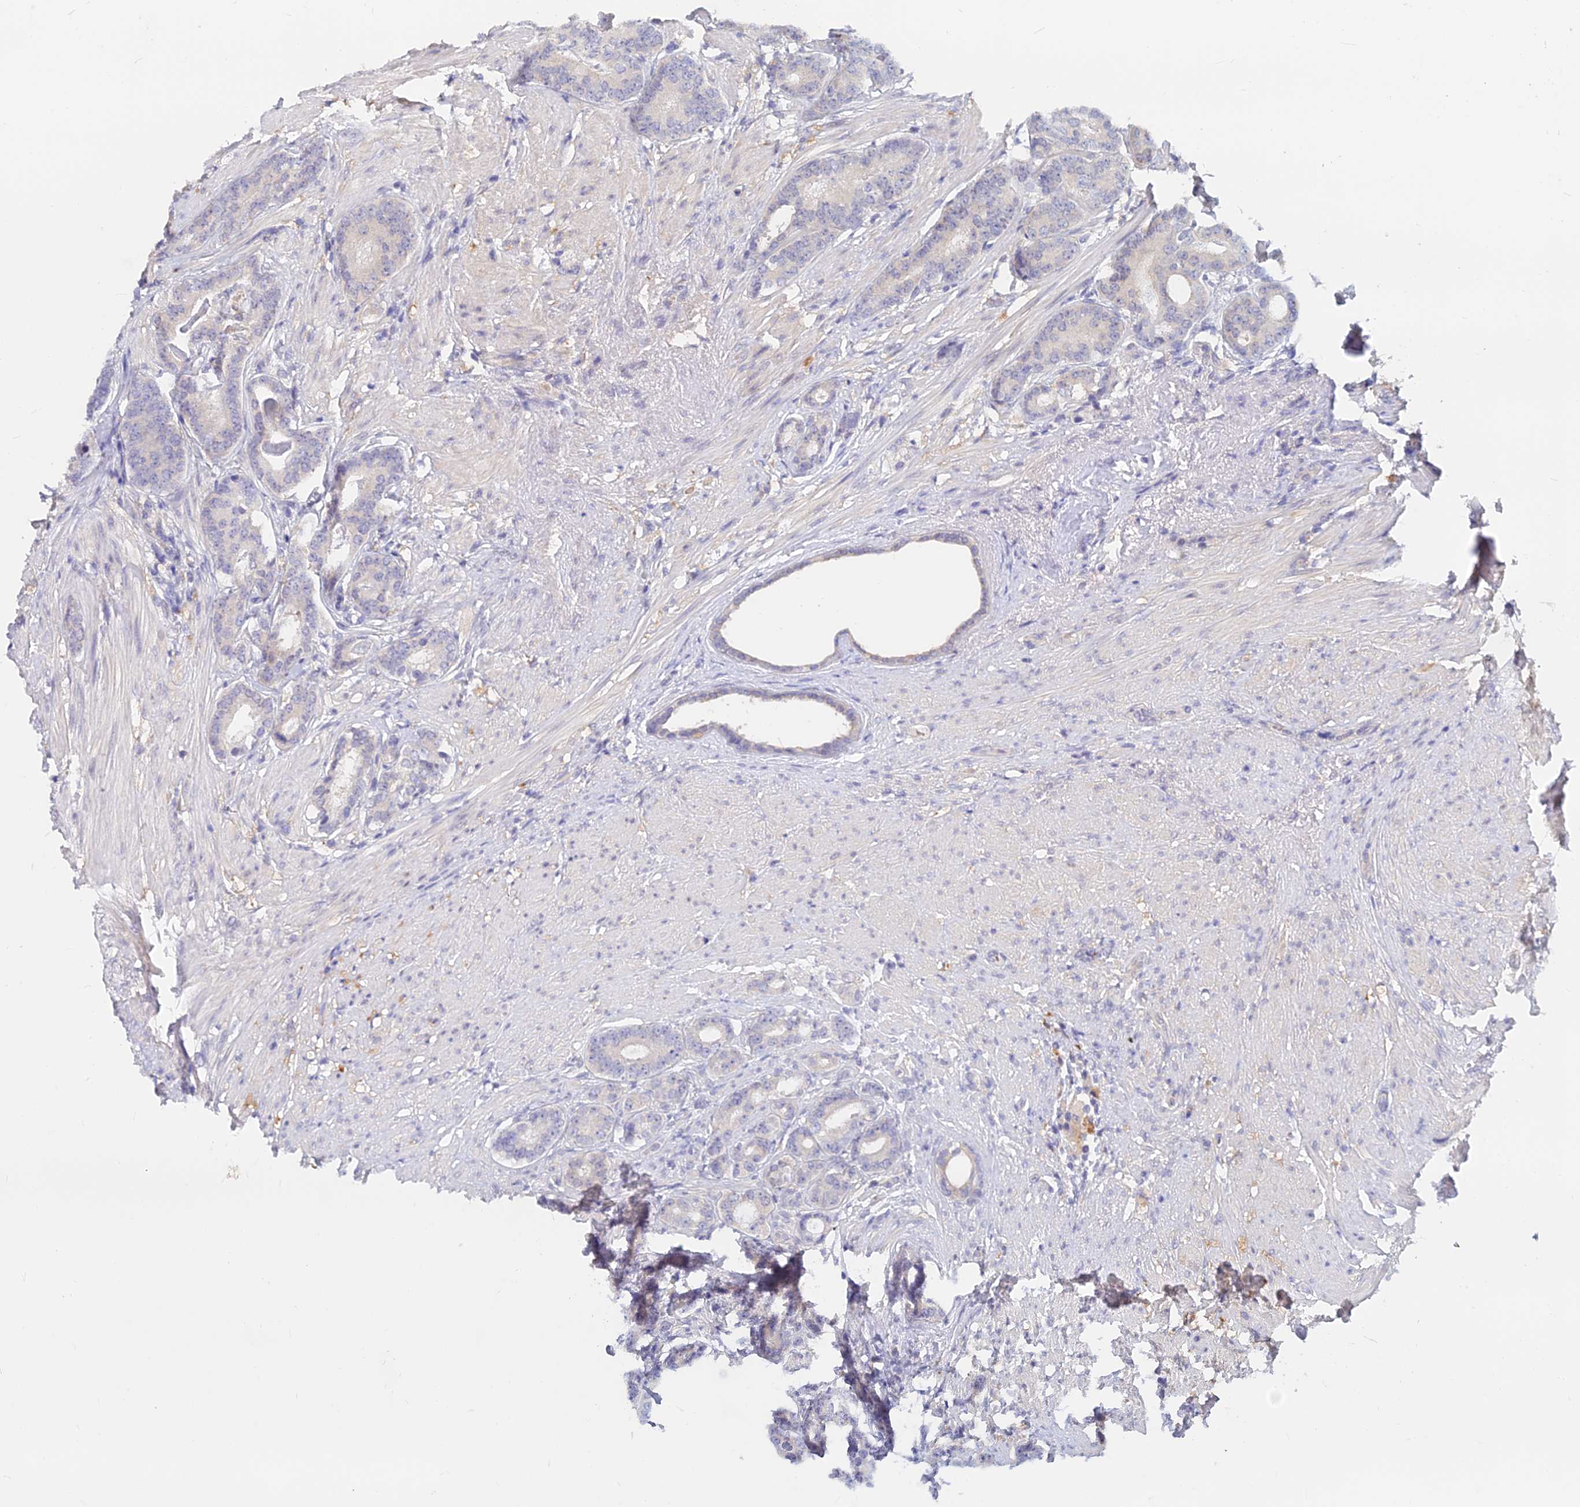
{"staining": {"intensity": "weak", "quantity": "<25%", "location": "cytoplasmic/membranous"}, "tissue": "prostate cancer", "cell_type": "Tumor cells", "image_type": "cancer", "snomed": [{"axis": "morphology", "description": "Adenocarcinoma, Low grade"}, {"axis": "topography", "description": "Prostate"}], "caption": "There is no significant staining in tumor cells of prostate low-grade adenocarcinoma. (DAB (3,3'-diaminobenzidine) immunohistochemistry with hematoxylin counter stain).", "gene": "B3GALT4", "patient": {"sex": "male", "age": 71}}